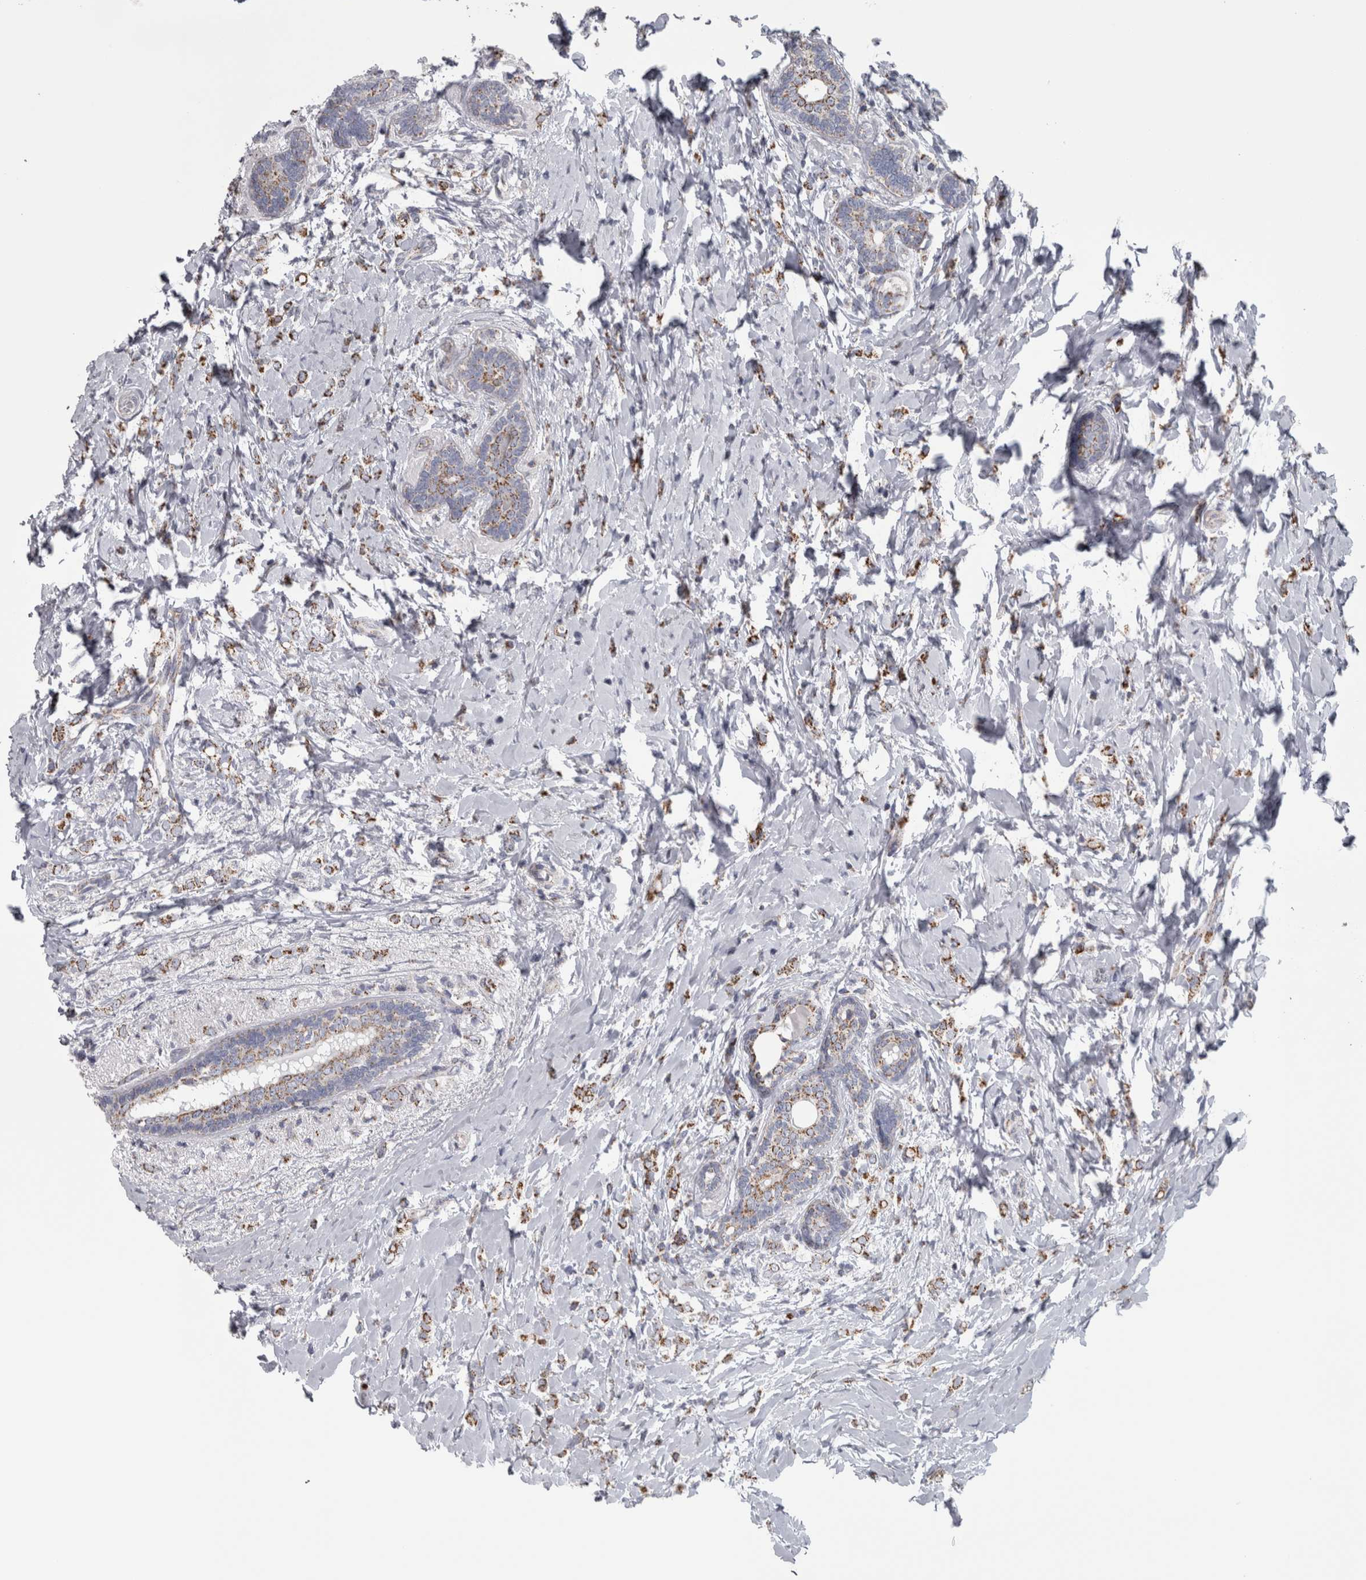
{"staining": {"intensity": "moderate", "quantity": ">75%", "location": "cytoplasmic/membranous"}, "tissue": "breast cancer", "cell_type": "Tumor cells", "image_type": "cancer", "snomed": [{"axis": "morphology", "description": "Normal tissue, NOS"}, {"axis": "morphology", "description": "Lobular carcinoma"}, {"axis": "topography", "description": "Breast"}], "caption": "Brown immunohistochemical staining in breast cancer shows moderate cytoplasmic/membranous expression in approximately >75% of tumor cells.", "gene": "DBT", "patient": {"sex": "female", "age": 47}}